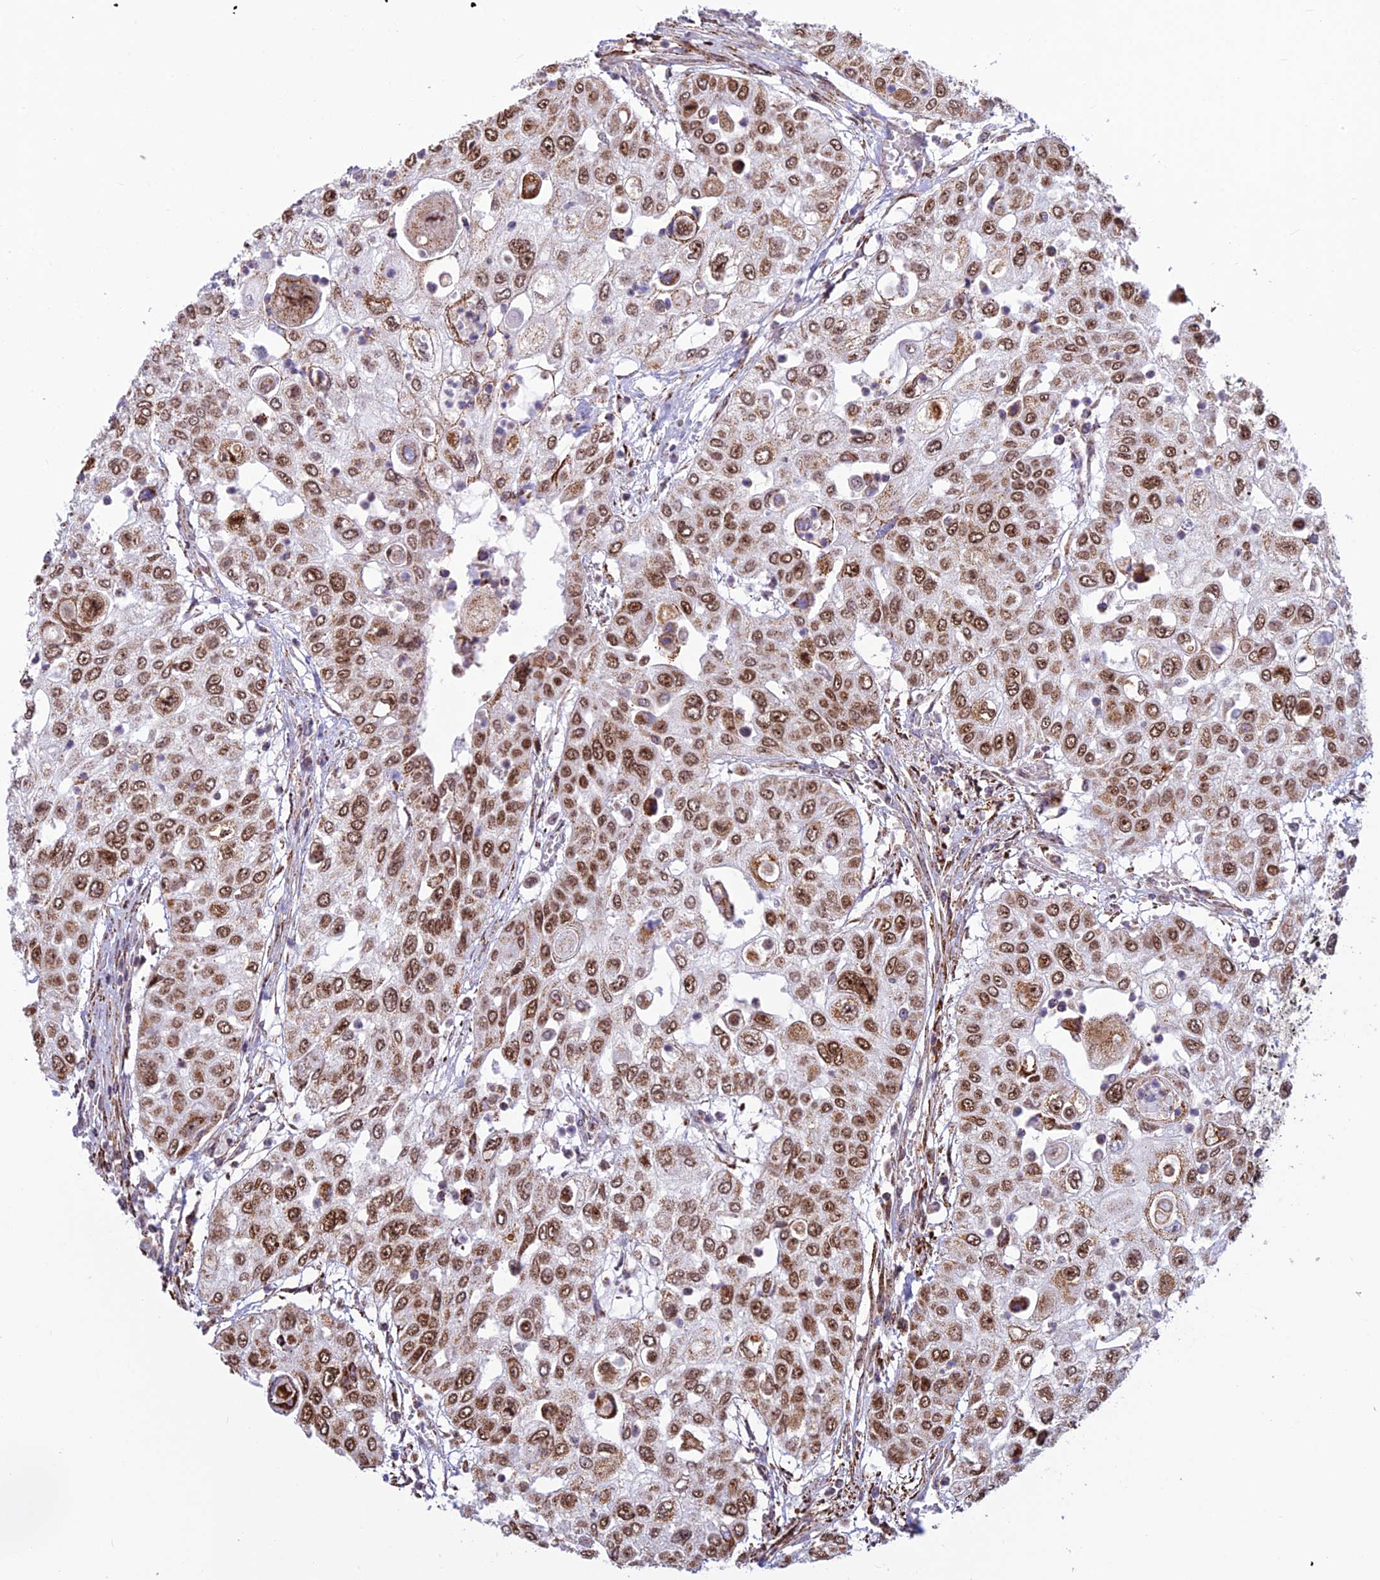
{"staining": {"intensity": "strong", "quantity": ">75%", "location": "nuclear"}, "tissue": "urothelial cancer", "cell_type": "Tumor cells", "image_type": "cancer", "snomed": [{"axis": "morphology", "description": "Urothelial carcinoma, High grade"}, {"axis": "topography", "description": "Urinary bladder"}], "caption": "Immunohistochemical staining of human urothelial carcinoma (high-grade) displays strong nuclear protein staining in about >75% of tumor cells. The protein of interest is stained brown, and the nuclei are stained in blue (DAB IHC with brightfield microscopy, high magnification).", "gene": "POLR1G", "patient": {"sex": "female", "age": 79}}